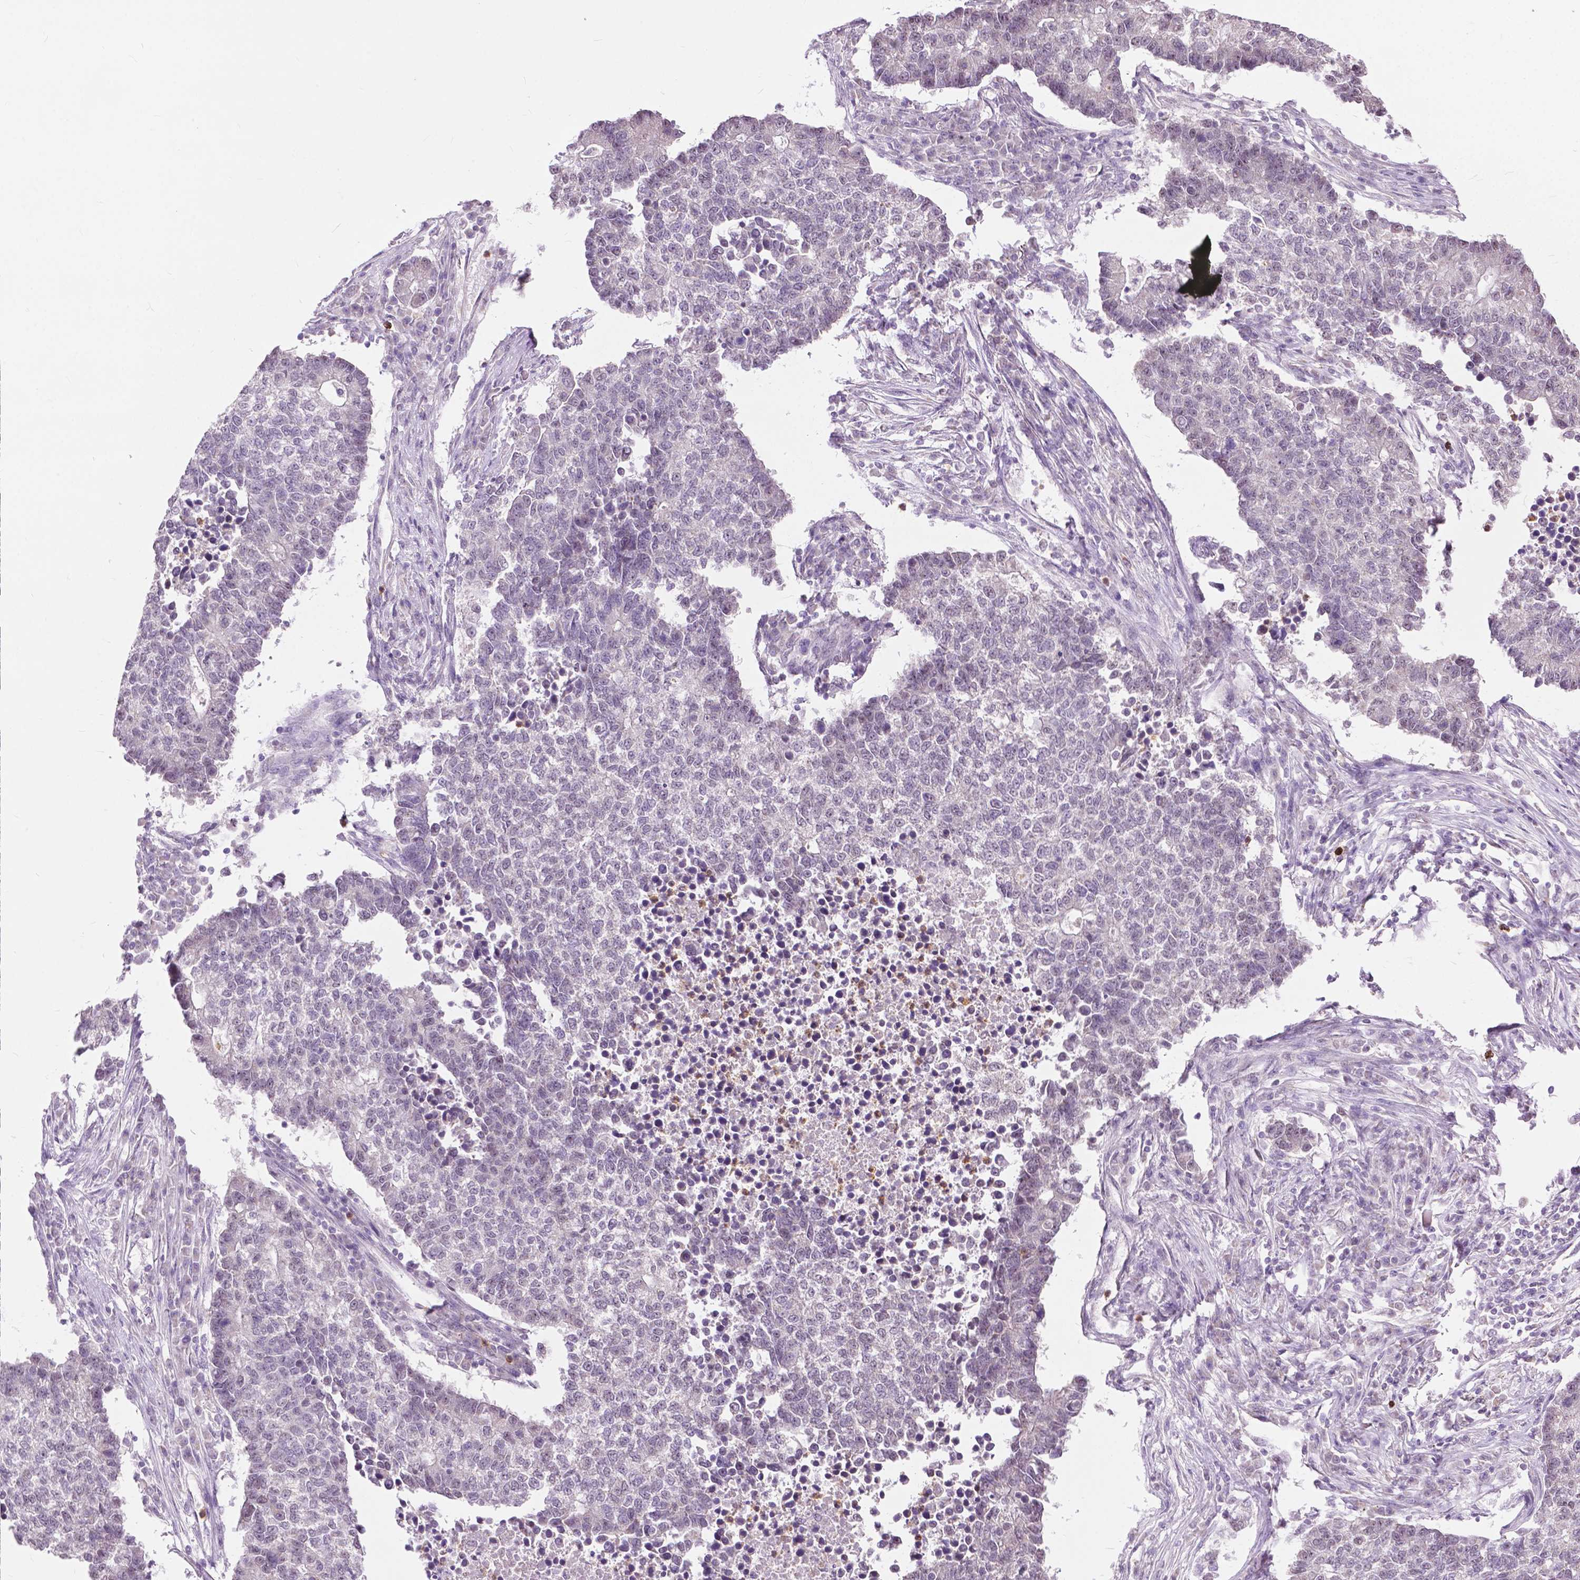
{"staining": {"intensity": "negative", "quantity": "none", "location": "none"}, "tissue": "lung cancer", "cell_type": "Tumor cells", "image_type": "cancer", "snomed": [{"axis": "morphology", "description": "Adenocarcinoma, NOS"}, {"axis": "topography", "description": "Lung"}], "caption": "Protein analysis of lung cancer (adenocarcinoma) displays no significant staining in tumor cells.", "gene": "TTC9B", "patient": {"sex": "male", "age": 57}}